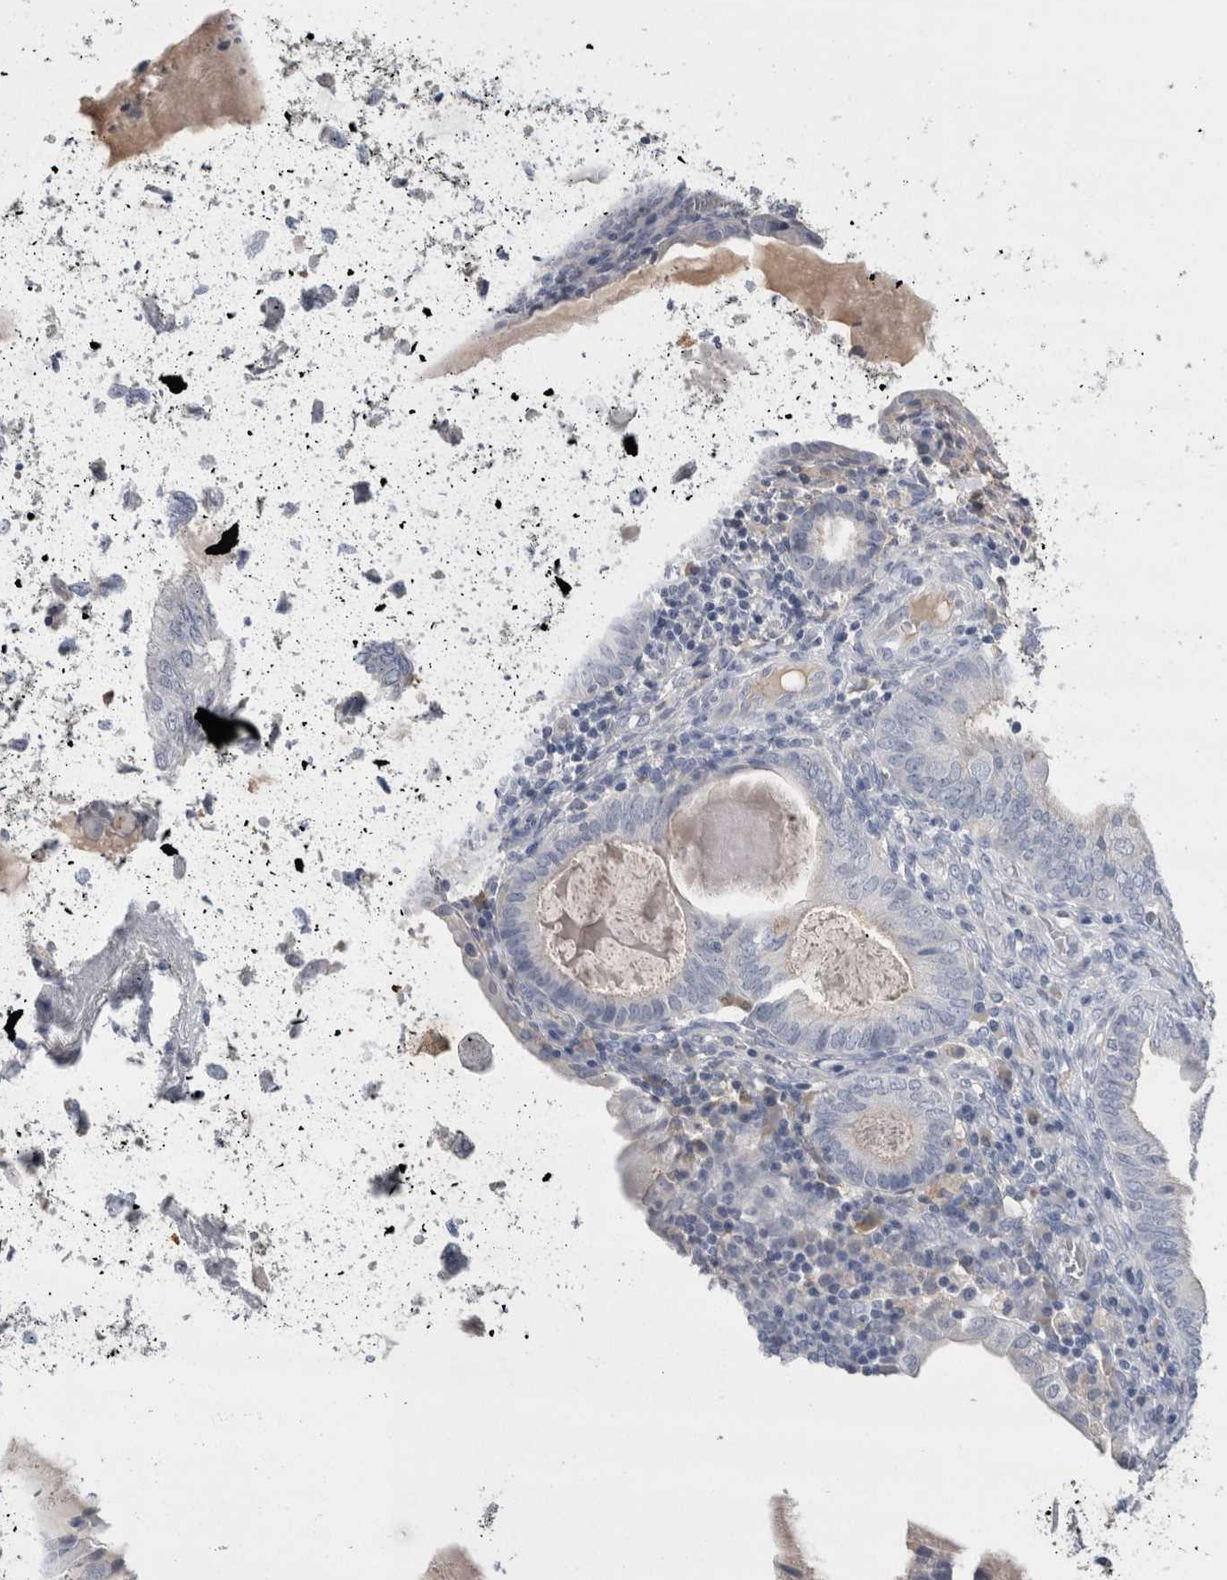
{"staining": {"intensity": "negative", "quantity": "none", "location": "none"}, "tissue": "endometrial cancer", "cell_type": "Tumor cells", "image_type": "cancer", "snomed": [{"axis": "morphology", "description": "Adenocarcinoma, NOS"}, {"axis": "topography", "description": "Endometrium"}], "caption": "Image shows no protein expression in tumor cells of endometrial cancer (adenocarcinoma) tissue.", "gene": "REG1A", "patient": {"sex": "female", "age": 81}}